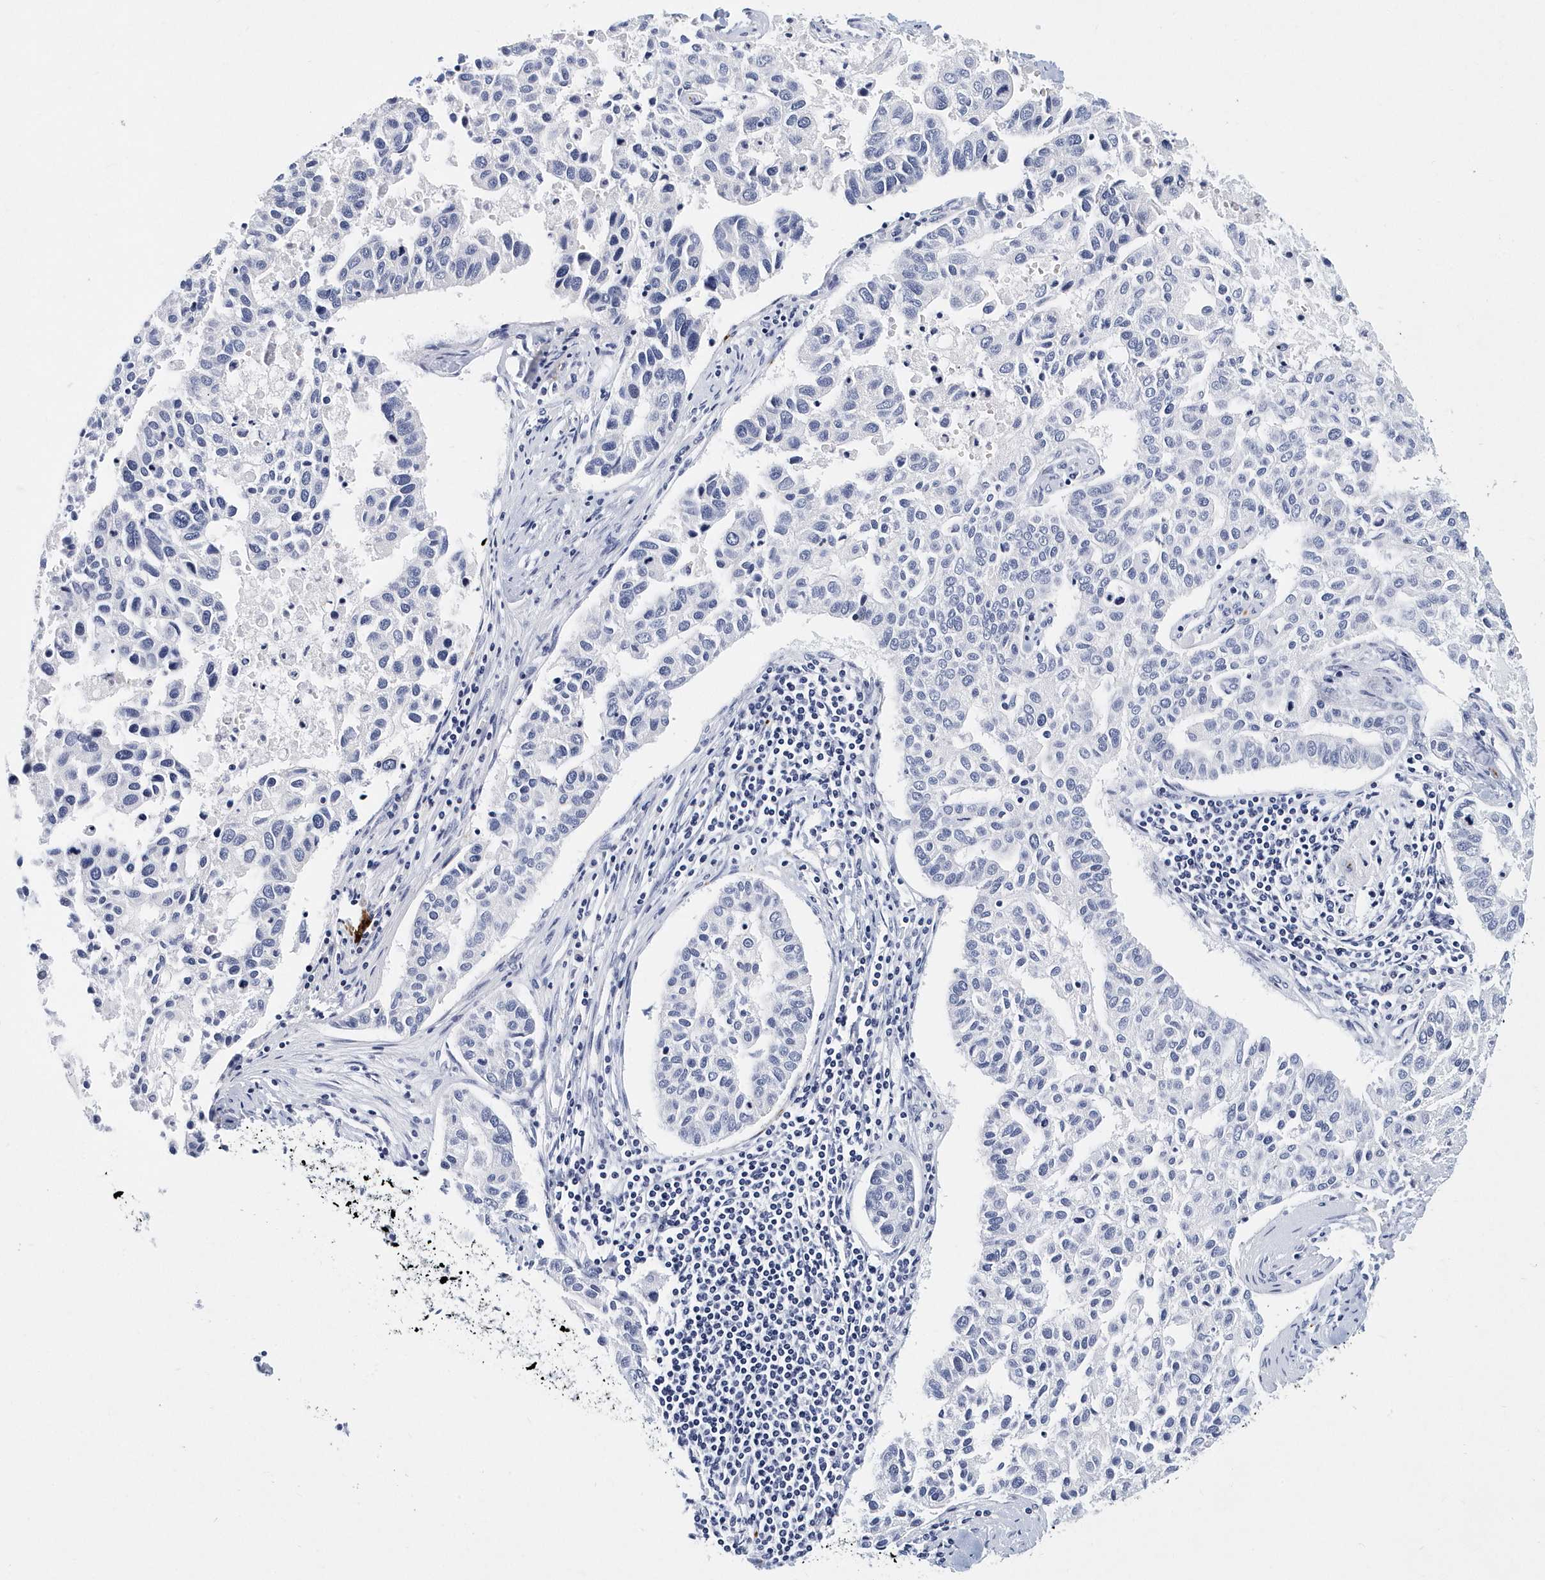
{"staining": {"intensity": "negative", "quantity": "none", "location": "none"}, "tissue": "pancreatic cancer", "cell_type": "Tumor cells", "image_type": "cancer", "snomed": [{"axis": "morphology", "description": "Adenocarcinoma, NOS"}, {"axis": "topography", "description": "Pancreas"}], "caption": "Histopathology image shows no protein expression in tumor cells of pancreatic cancer tissue.", "gene": "ITGA2B", "patient": {"sex": "female", "age": 61}}